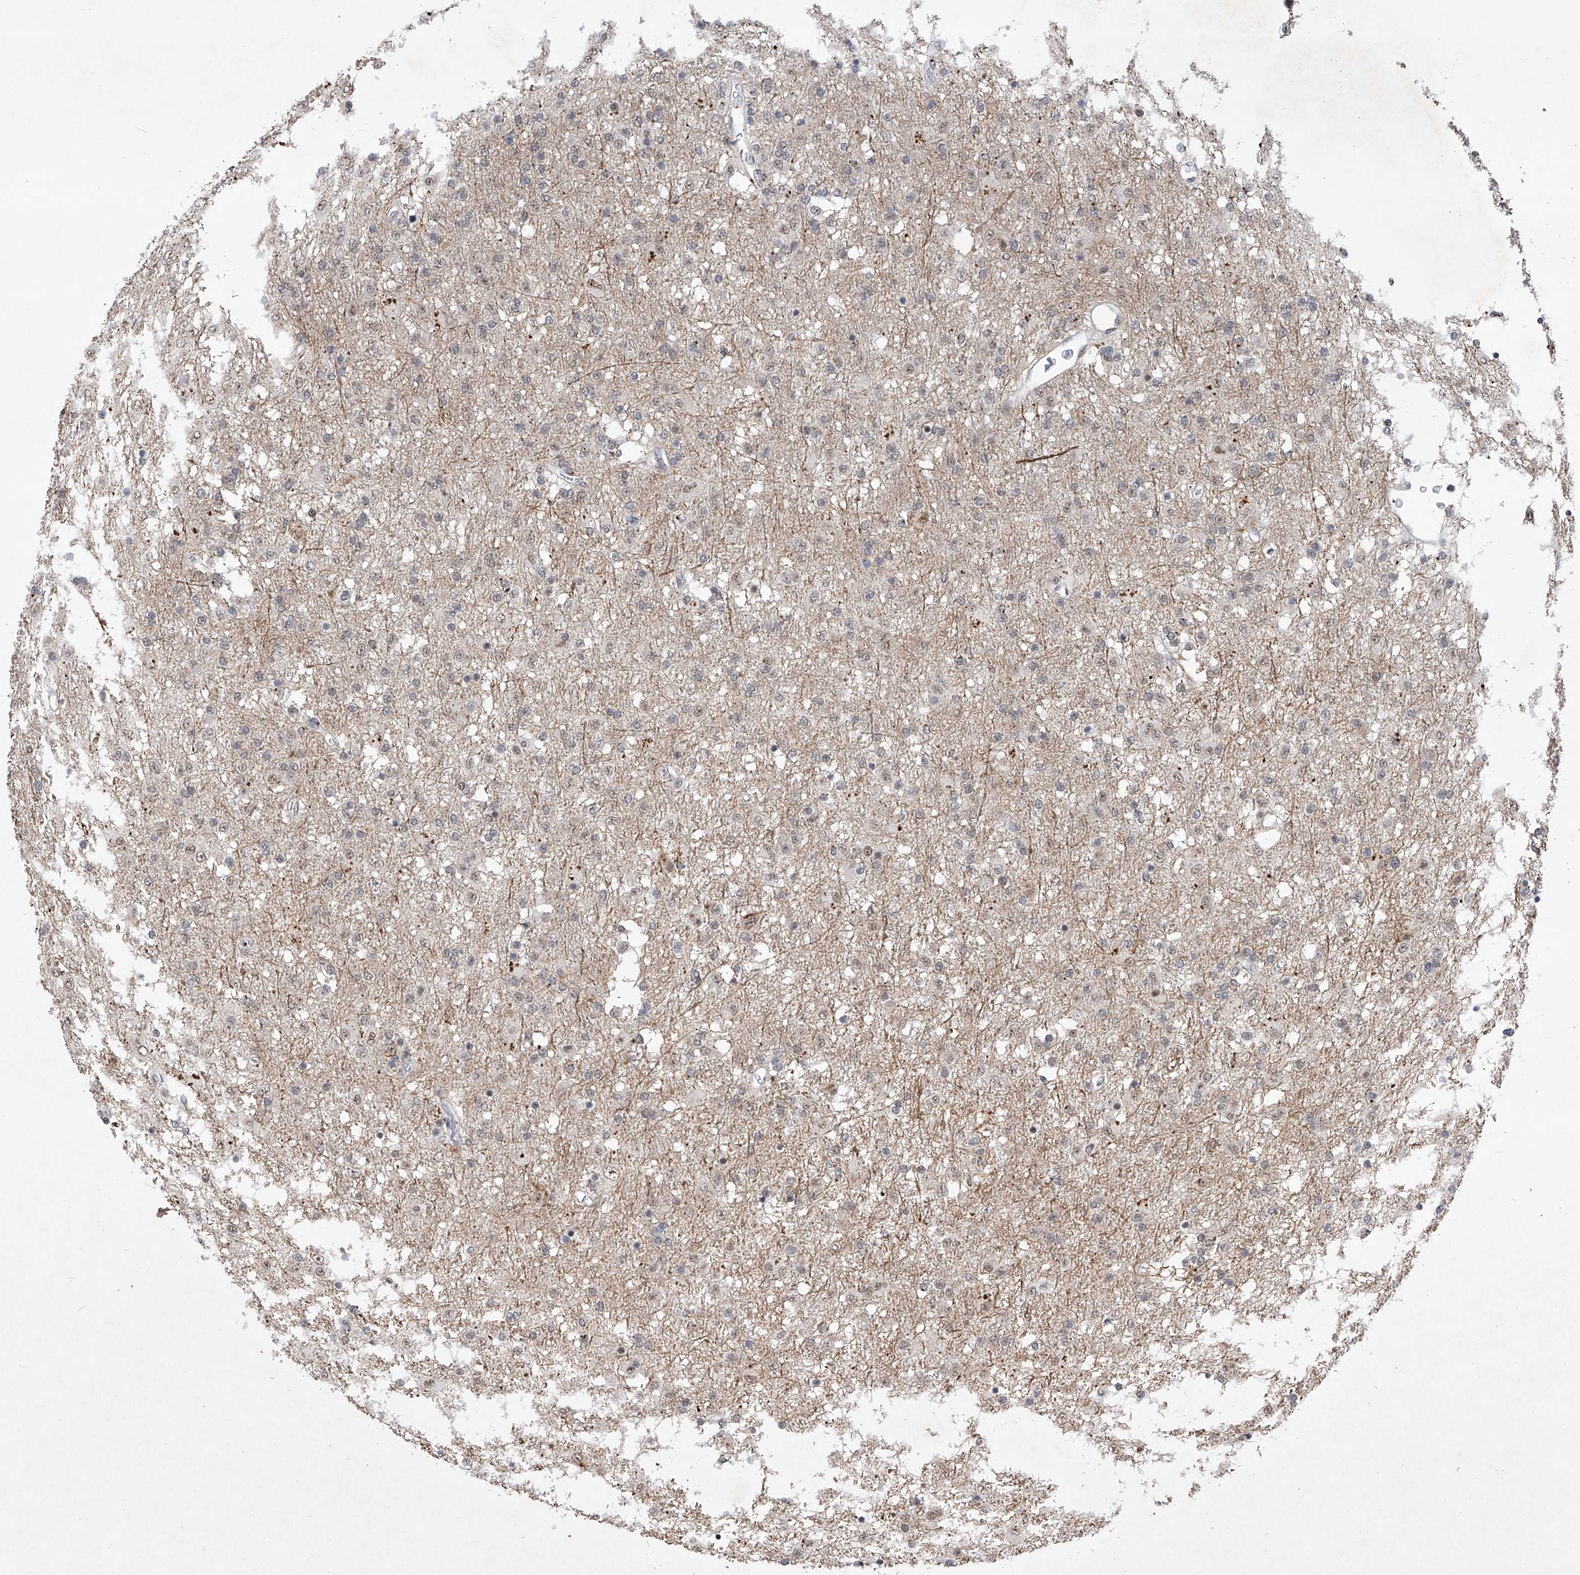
{"staining": {"intensity": "moderate", "quantity": "25%-75%", "location": "nuclear"}, "tissue": "glioma", "cell_type": "Tumor cells", "image_type": "cancer", "snomed": [{"axis": "morphology", "description": "Glioma, malignant, Low grade"}, {"axis": "topography", "description": "Brain"}], "caption": "Brown immunohistochemical staining in human glioma exhibits moderate nuclear positivity in approximately 25%-75% of tumor cells.", "gene": "NFATC4", "patient": {"sex": "male", "age": 65}}